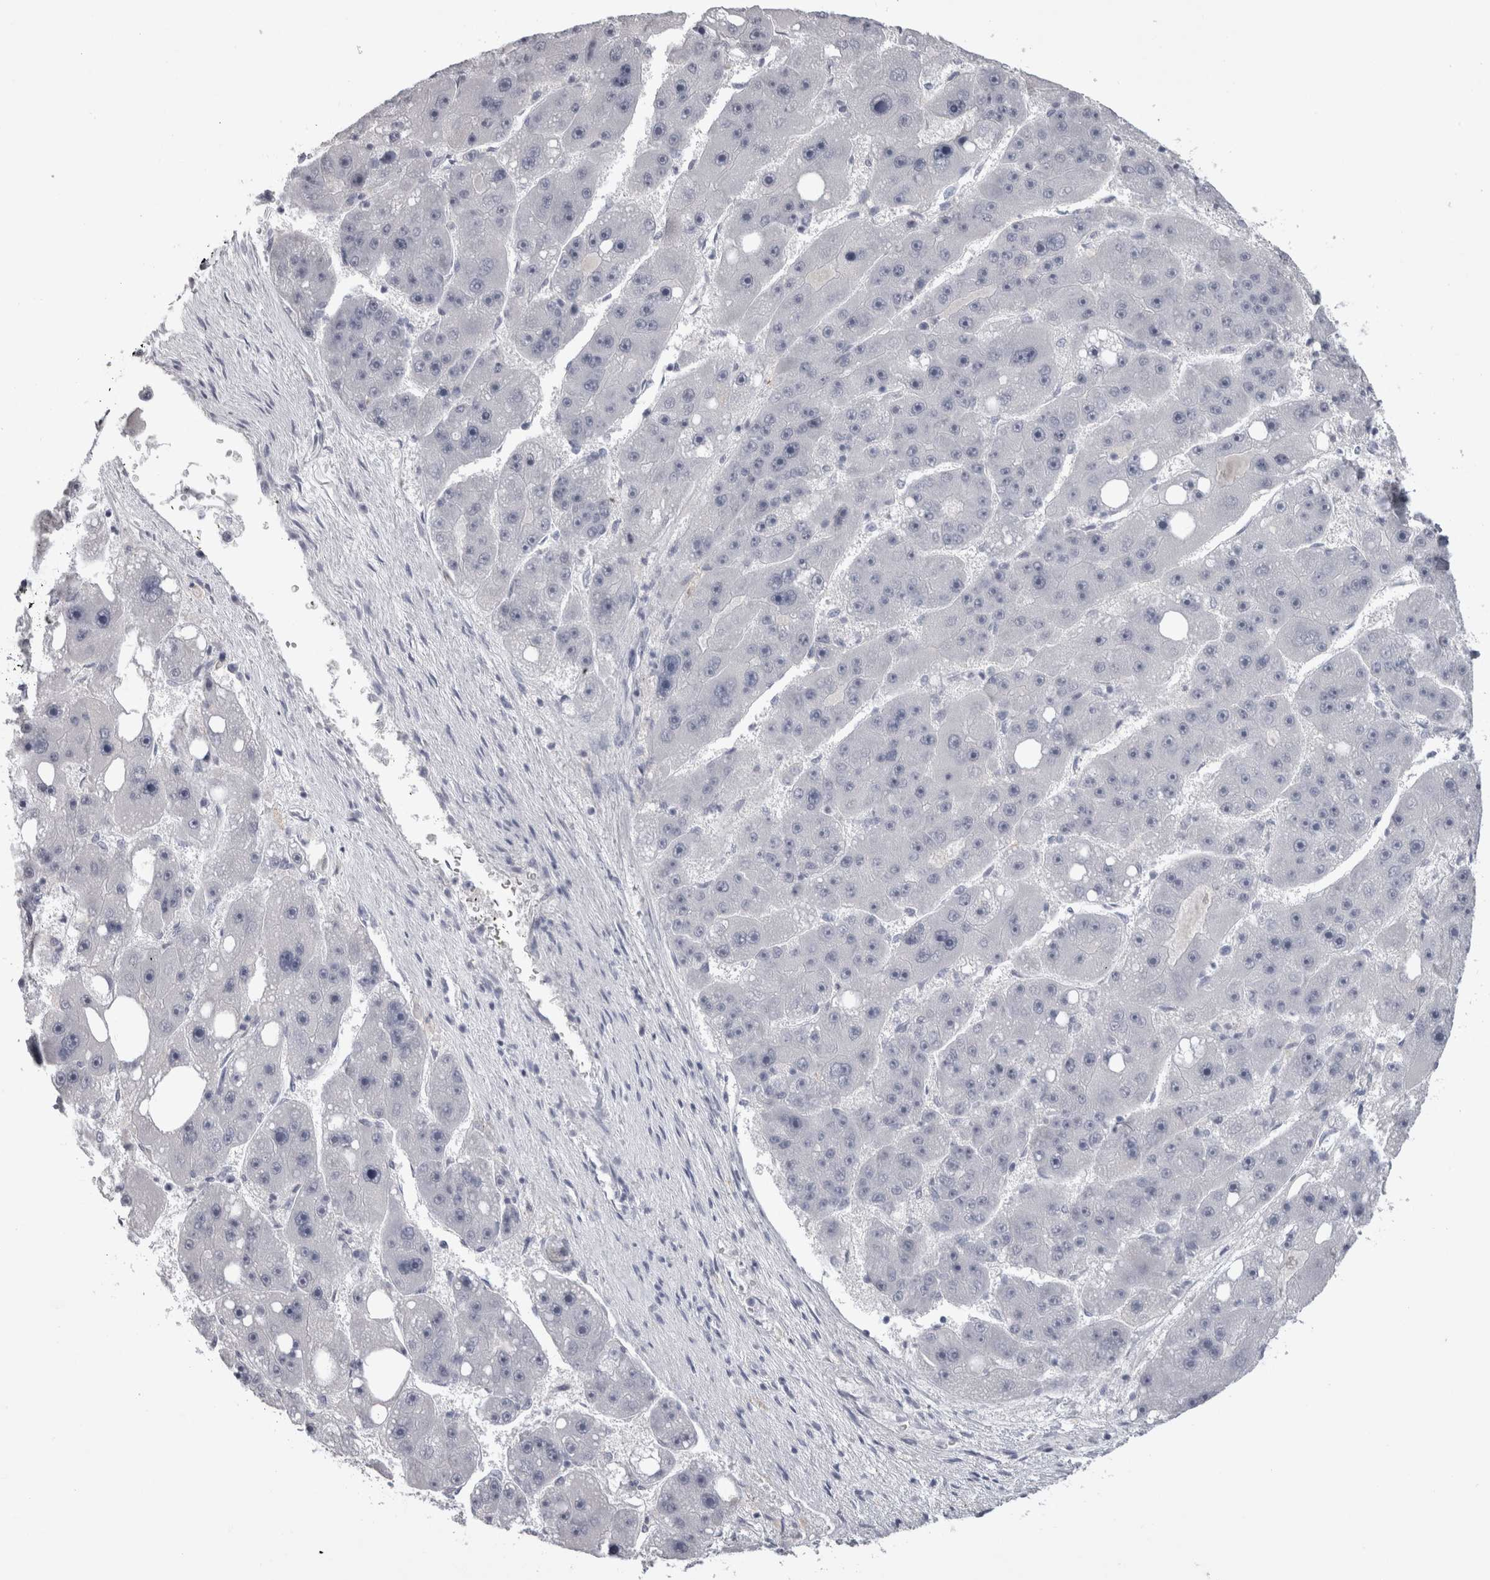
{"staining": {"intensity": "negative", "quantity": "none", "location": "none"}, "tissue": "liver cancer", "cell_type": "Tumor cells", "image_type": "cancer", "snomed": [{"axis": "morphology", "description": "Carcinoma, Hepatocellular, NOS"}, {"axis": "topography", "description": "Liver"}], "caption": "IHC micrograph of human liver cancer stained for a protein (brown), which displays no positivity in tumor cells.", "gene": "ADAM2", "patient": {"sex": "female", "age": 61}}